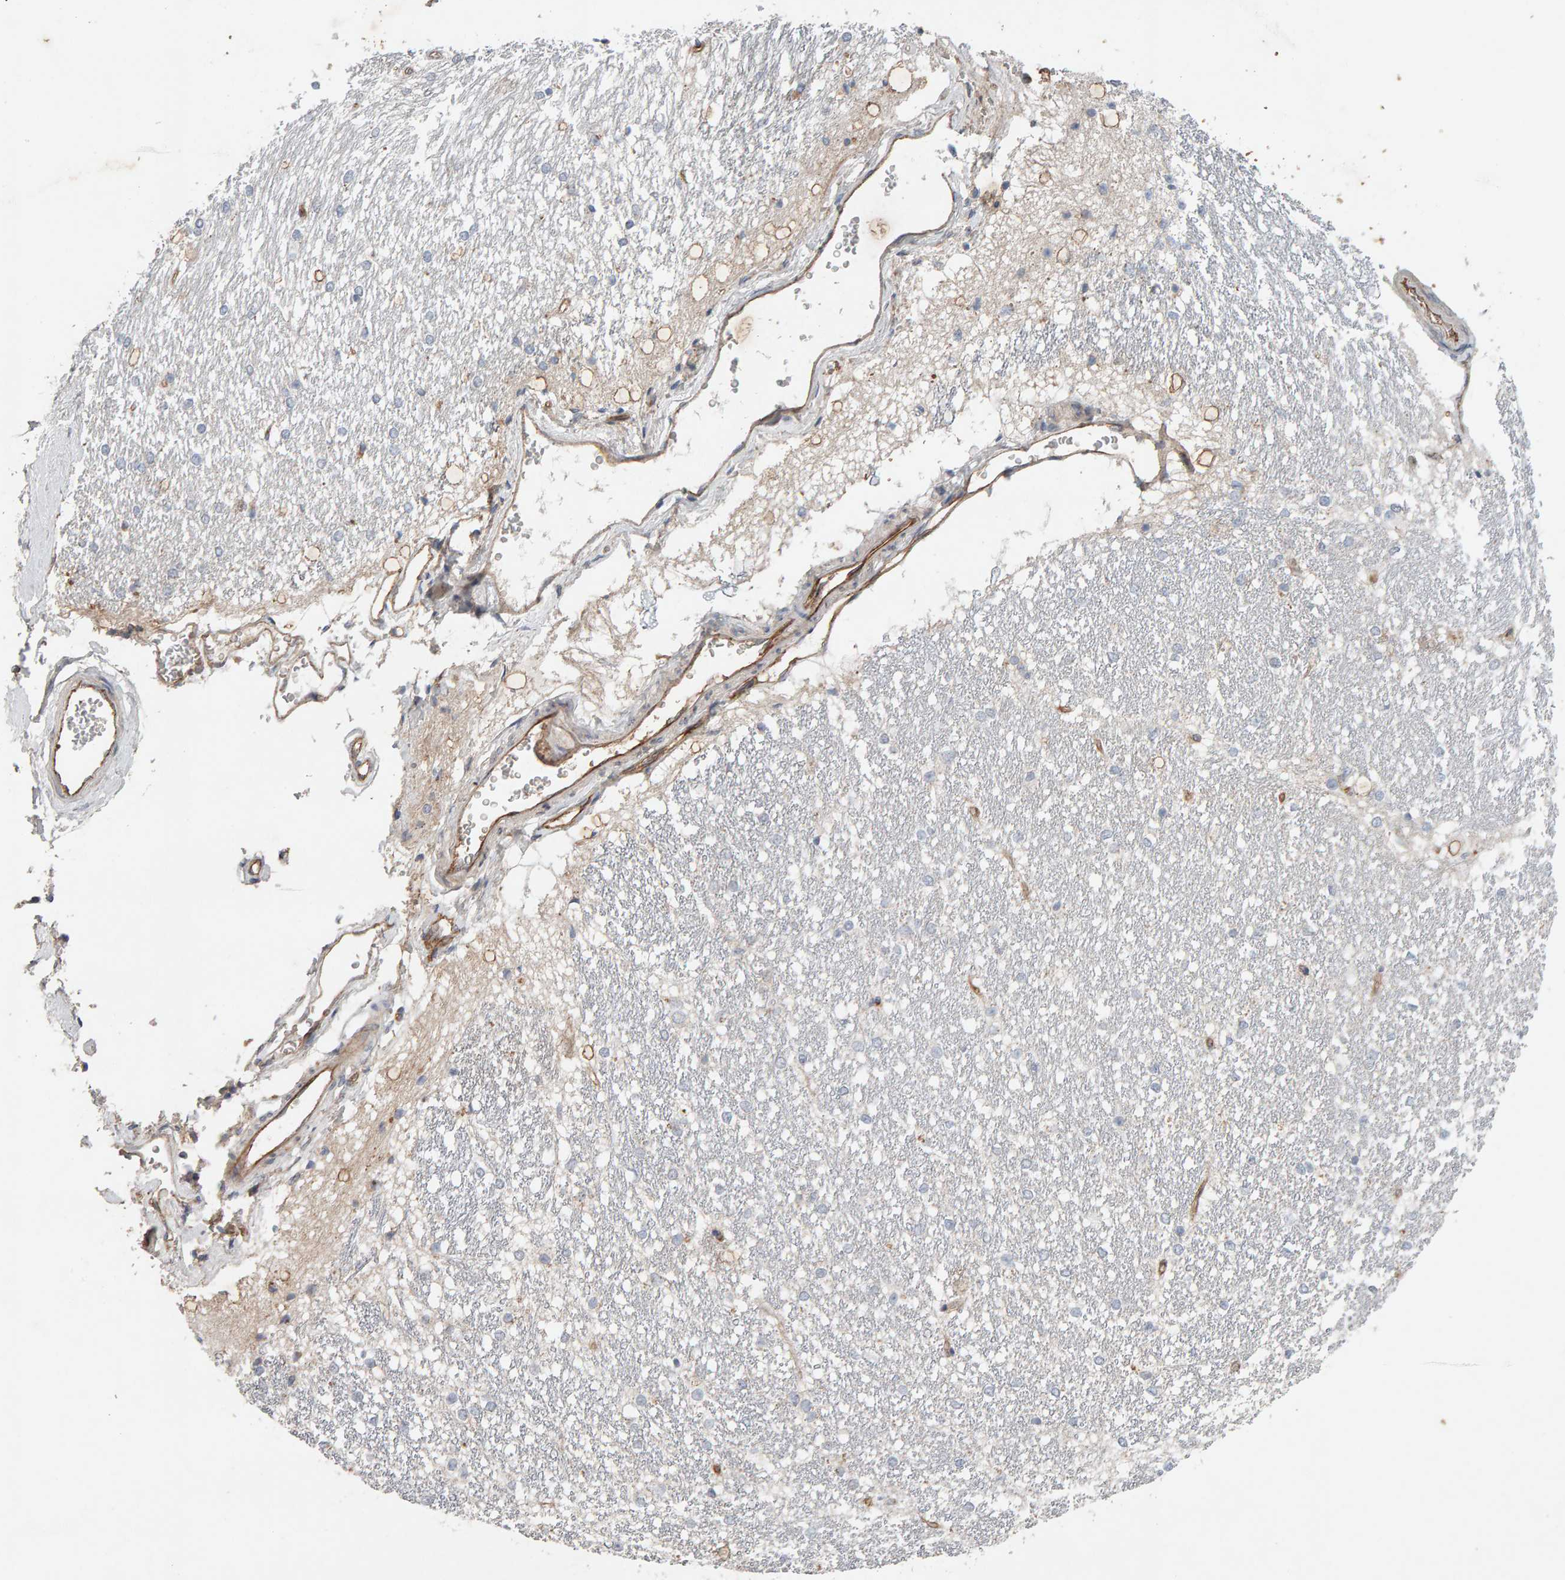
{"staining": {"intensity": "weak", "quantity": "<25%", "location": "cytoplasmic/membranous"}, "tissue": "hippocampus", "cell_type": "Glial cells", "image_type": "normal", "snomed": [{"axis": "morphology", "description": "Normal tissue, NOS"}, {"axis": "topography", "description": "Hippocampus"}], "caption": "Glial cells show no significant expression in normal hippocampus. Nuclei are stained in blue.", "gene": "PTPRM", "patient": {"sex": "female", "age": 19}}